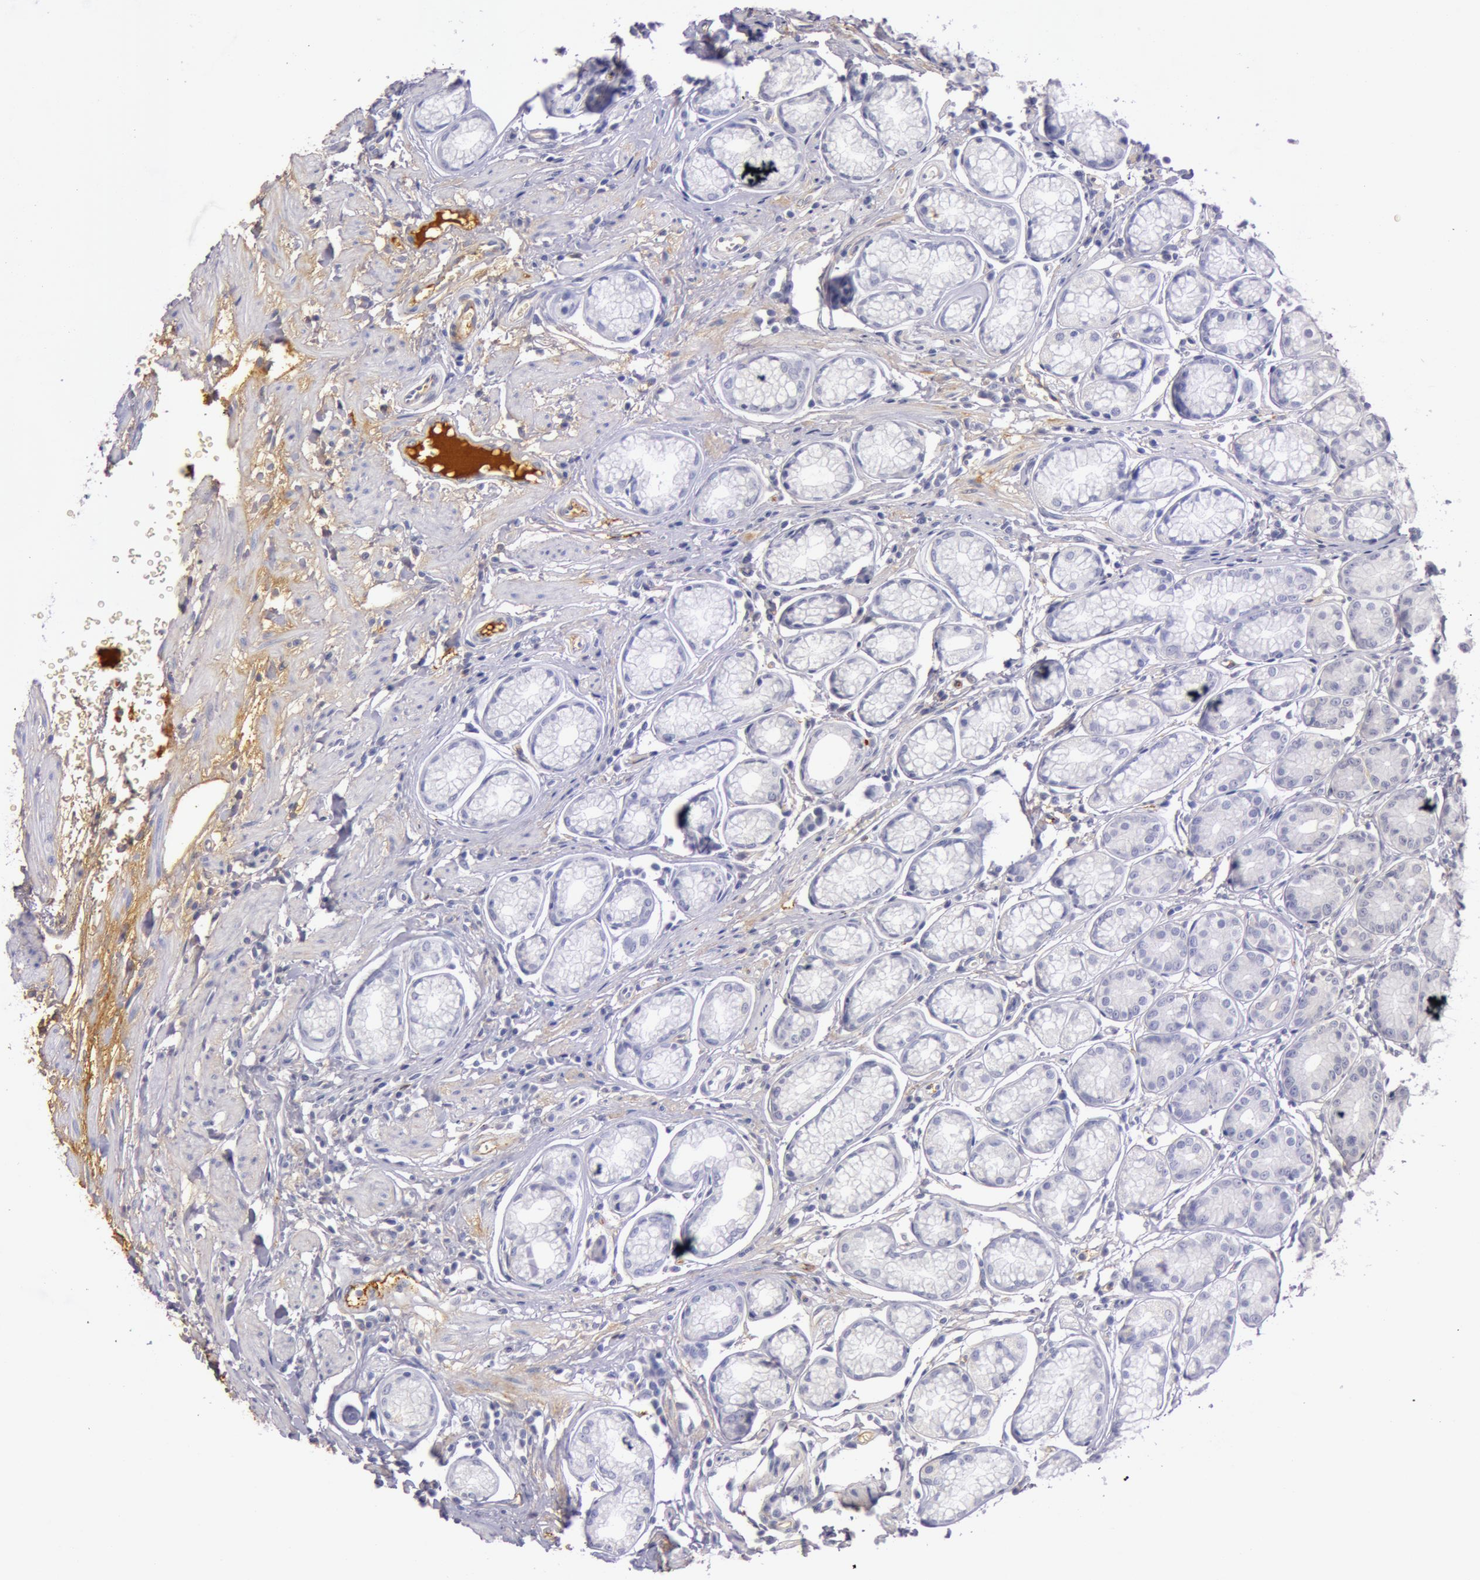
{"staining": {"intensity": "negative", "quantity": "none", "location": "none"}, "tissue": "stomach", "cell_type": "Glandular cells", "image_type": "normal", "snomed": [{"axis": "morphology", "description": "Normal tissue, NOS"}, {"axis": "topography", "description": "Stomach"}], "caption": "This is an immunohistochemistry (IHC) micrograph of benign stomach. There is no positivity in glandular cells.", "gene": "C4BPA", "patient": {"sex": "male", "age": 42}}